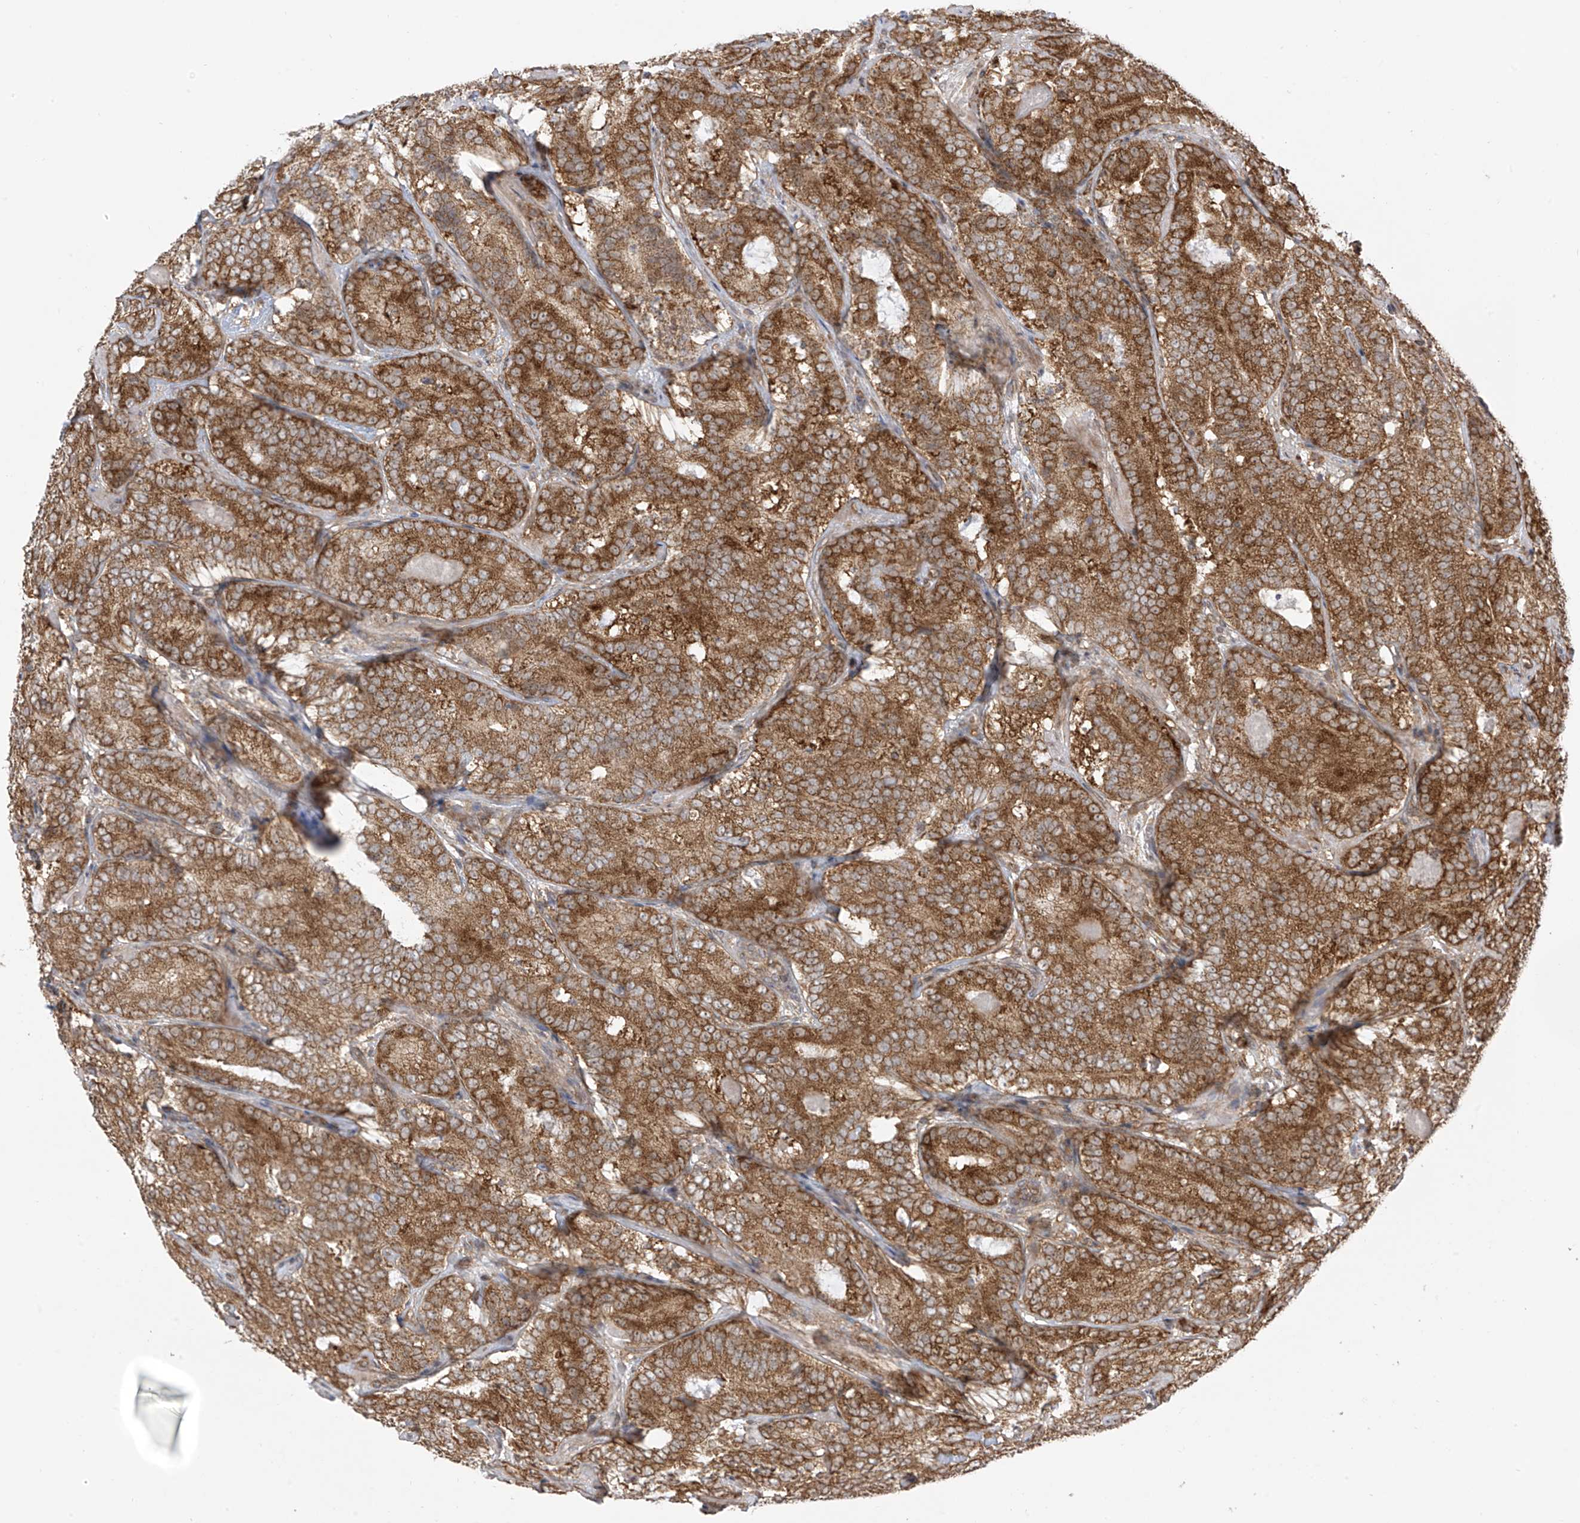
{"staining": {"intensity": "moderate", "quantity": ">75%", "location": "cytoplasmic/membranous"}, "tissue": "prostate cancer", "cell_type": "Tumor cells", "image_type": "cancer", "snomed": [{"axis": "morphology", "description": "Adenocarcinoma, High grade"}, {"axis": "topography", "description": "Prostate"}], "caption": "About >75% of tumor cells in human prostate adenocarcinoma (high-grade) show moderate cytoplasmic/membranous protein staining as visualized by brown immunohistochemical staining.", "gene": "REPS1", "patient": {"sex": "male", "age": 57}}